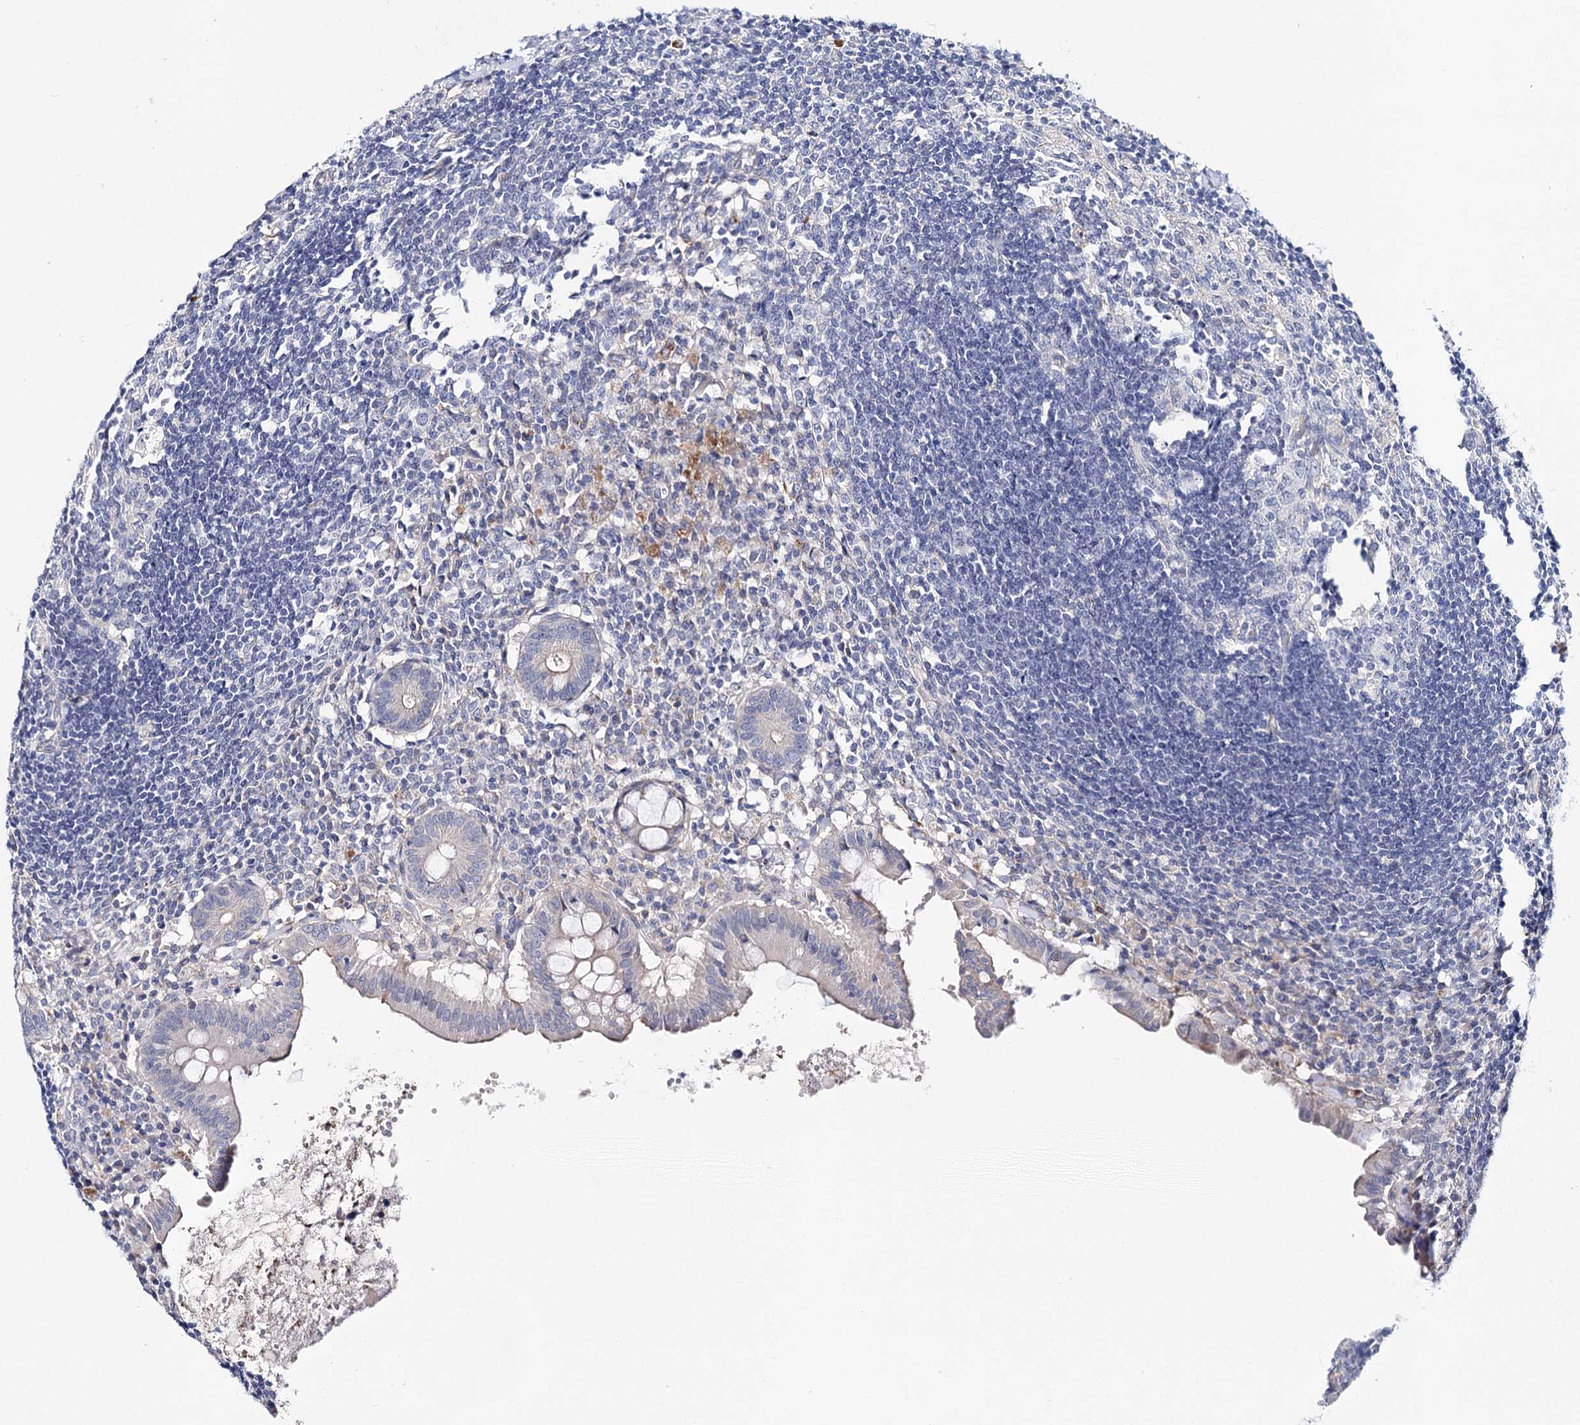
{"staining": {"intensity": "negative", "quantity": "none", "location": "none"}, "tissue": "appendix", "cell_type": "Glandular cells", "image_type": "normal", "snomed": [{"axis": "morphology", "description": "Normal tissue, NOS"}, {"axis": "topography", "description": "Appendix"}], "caption": "High power microscopy image of an immunohistochemistry (IHC) photomicrograph of normal appendix, revealing no significant positivity in glandular cells. (Immunohistochemistry, brightfield microscopy, high magnification).", "gene": "TEX12", "patient": {"sex": "female", "age": 54}}